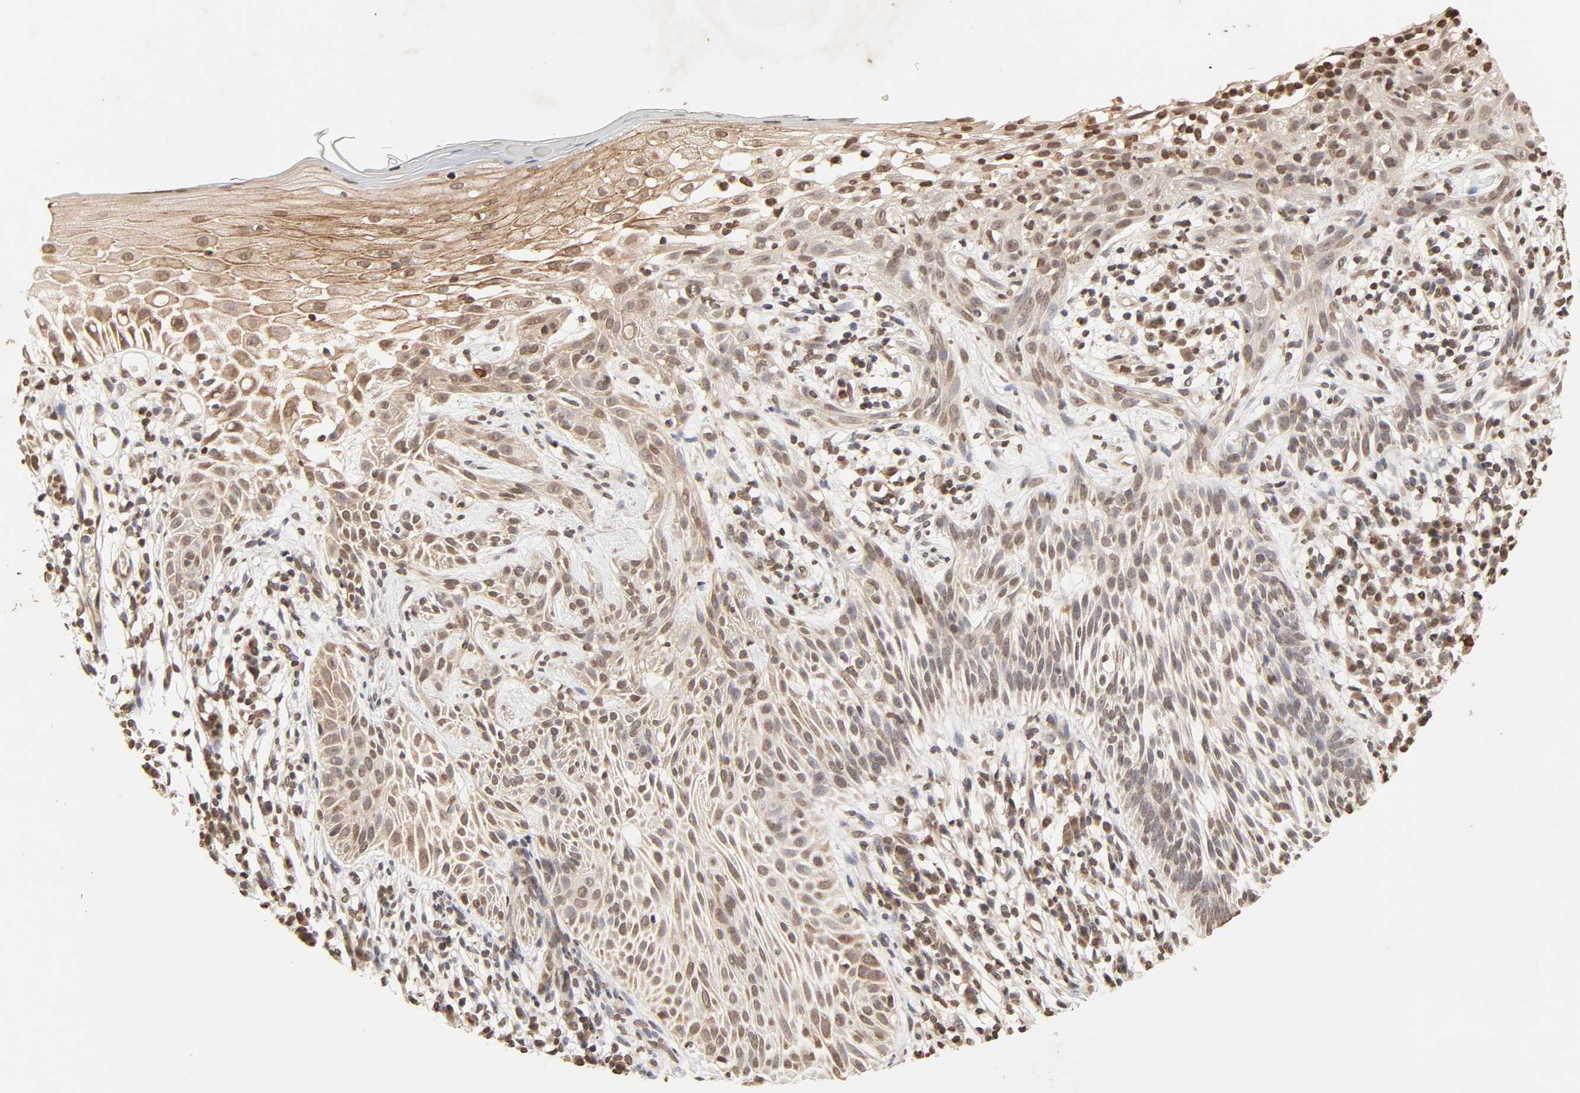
{"staining": {"intensity": "moderate", "quantity": "25%-75%", "location": "nuclear"}, "tissue": "skin cancer", "cell_type": "Tumor cells", "image_type": "cancer", "snomed": [{"axis": "morphology", "description": "Normal tissue, NOS"}, {"axis": "morphology", "description": "Basal cell carcinoma"}, {"axis": "topography", "description": "Skin"}], "caption": "Immunohistochemical staining of human skin basal cell carcinoma demonstrates medium levels of moderate nuclear protein positivity in approximately 25%-75% of tumor cells.", "gene": "TBL1X", "patient": {"sex": "female", "age": 69}}